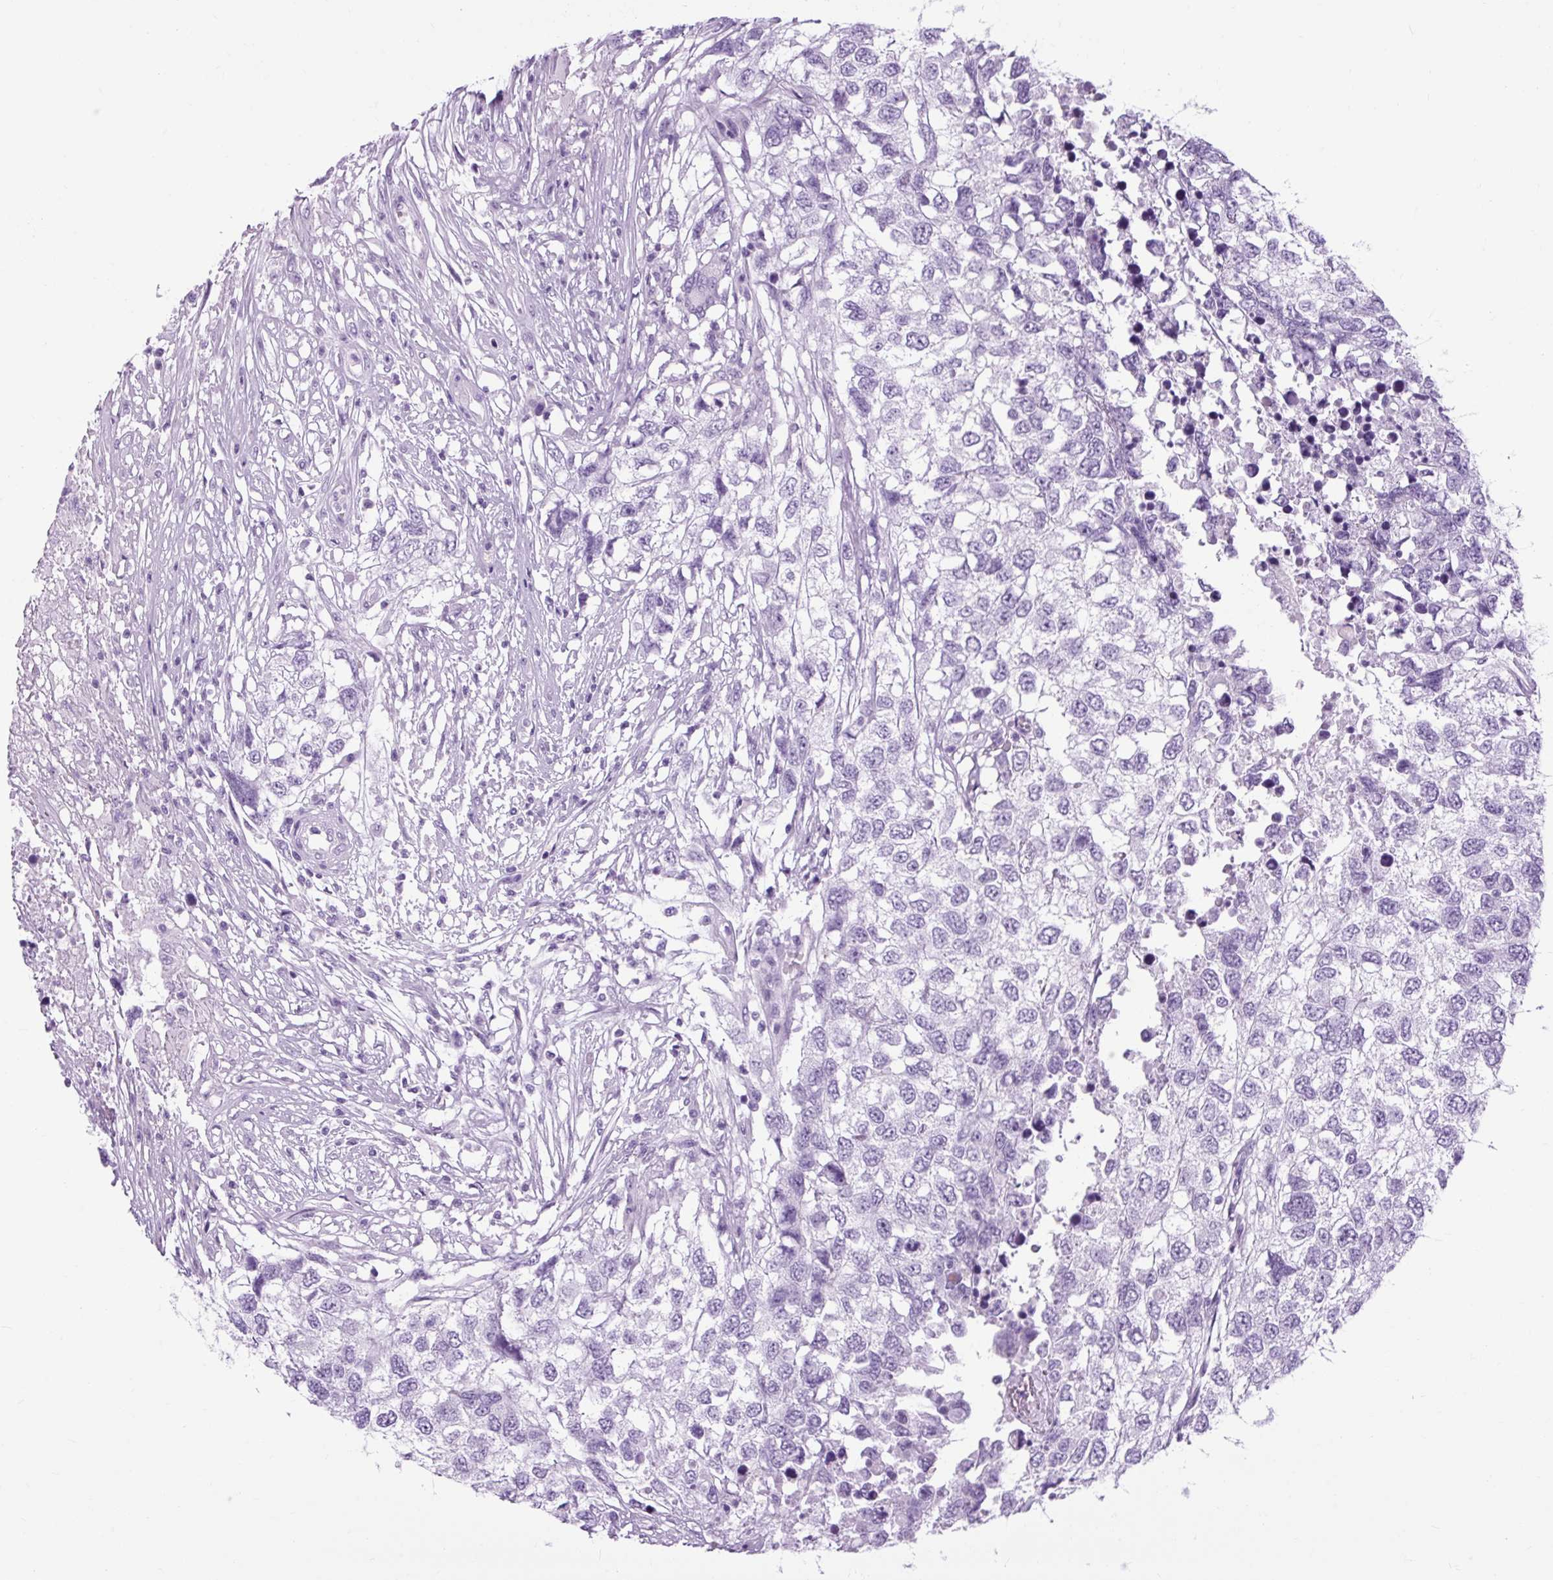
{"staining": {"intensity": "negative", "quantity": "none", "location": "none"}, "tissue": "testis cancer", "cell_type": "Tumor cells", "image_type": "cancer", "snomed": [{"axis": "morphology", "description": "Carcinoma, Embryonal, NOS"}, {"axis": "topography", "description": "Testis"}], "caption": "Human testis cancer (embryonal carcinoma) stained for a protein using IHC reveals no positivity in tumor cells.", "gene": "OOEP", "patient": {"sex": "male", "age": 83}}